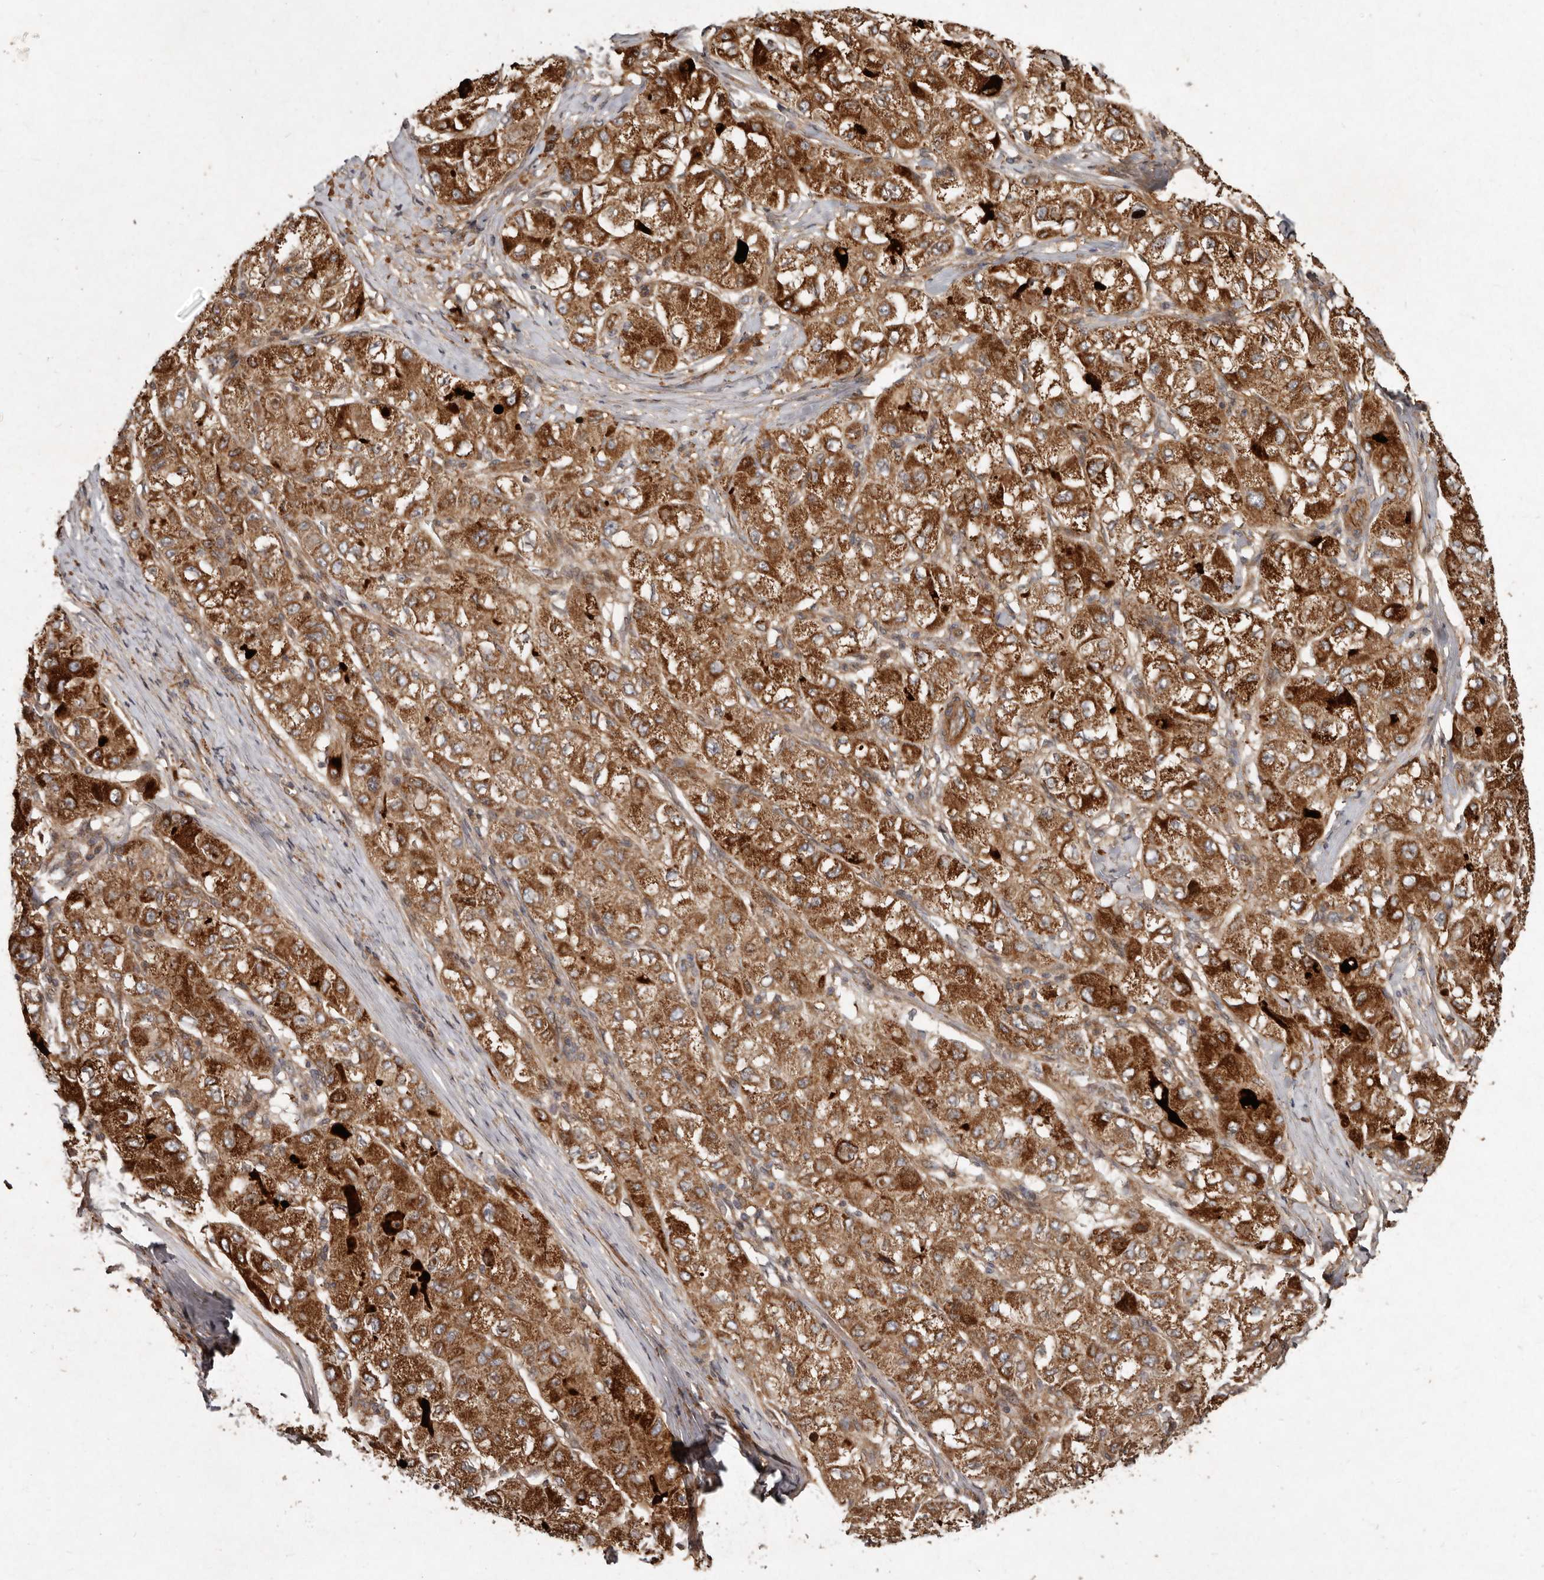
{"staining": {"intensity": "strong", "quantity": ">75%", "location": "cytoplasmic/membranous"}, "tissue": "liver cancer", "cell_type": "Tumor cells", "image_type": "cancer", "snomed": [{"axis": "morphology", "description": "Carcinoma, Hepatocellular, NOS"}, {"axis": "topography", "description": "Liver"}], "caption": "Protein expression analysis of human hepatocellular carcinoma (liver) reveals strong cytoplasmic/membranous staining in approximately >75% of tumor cells.", "gene": "SEMA3A", "patient": {"sex": "male", "age": 80}}